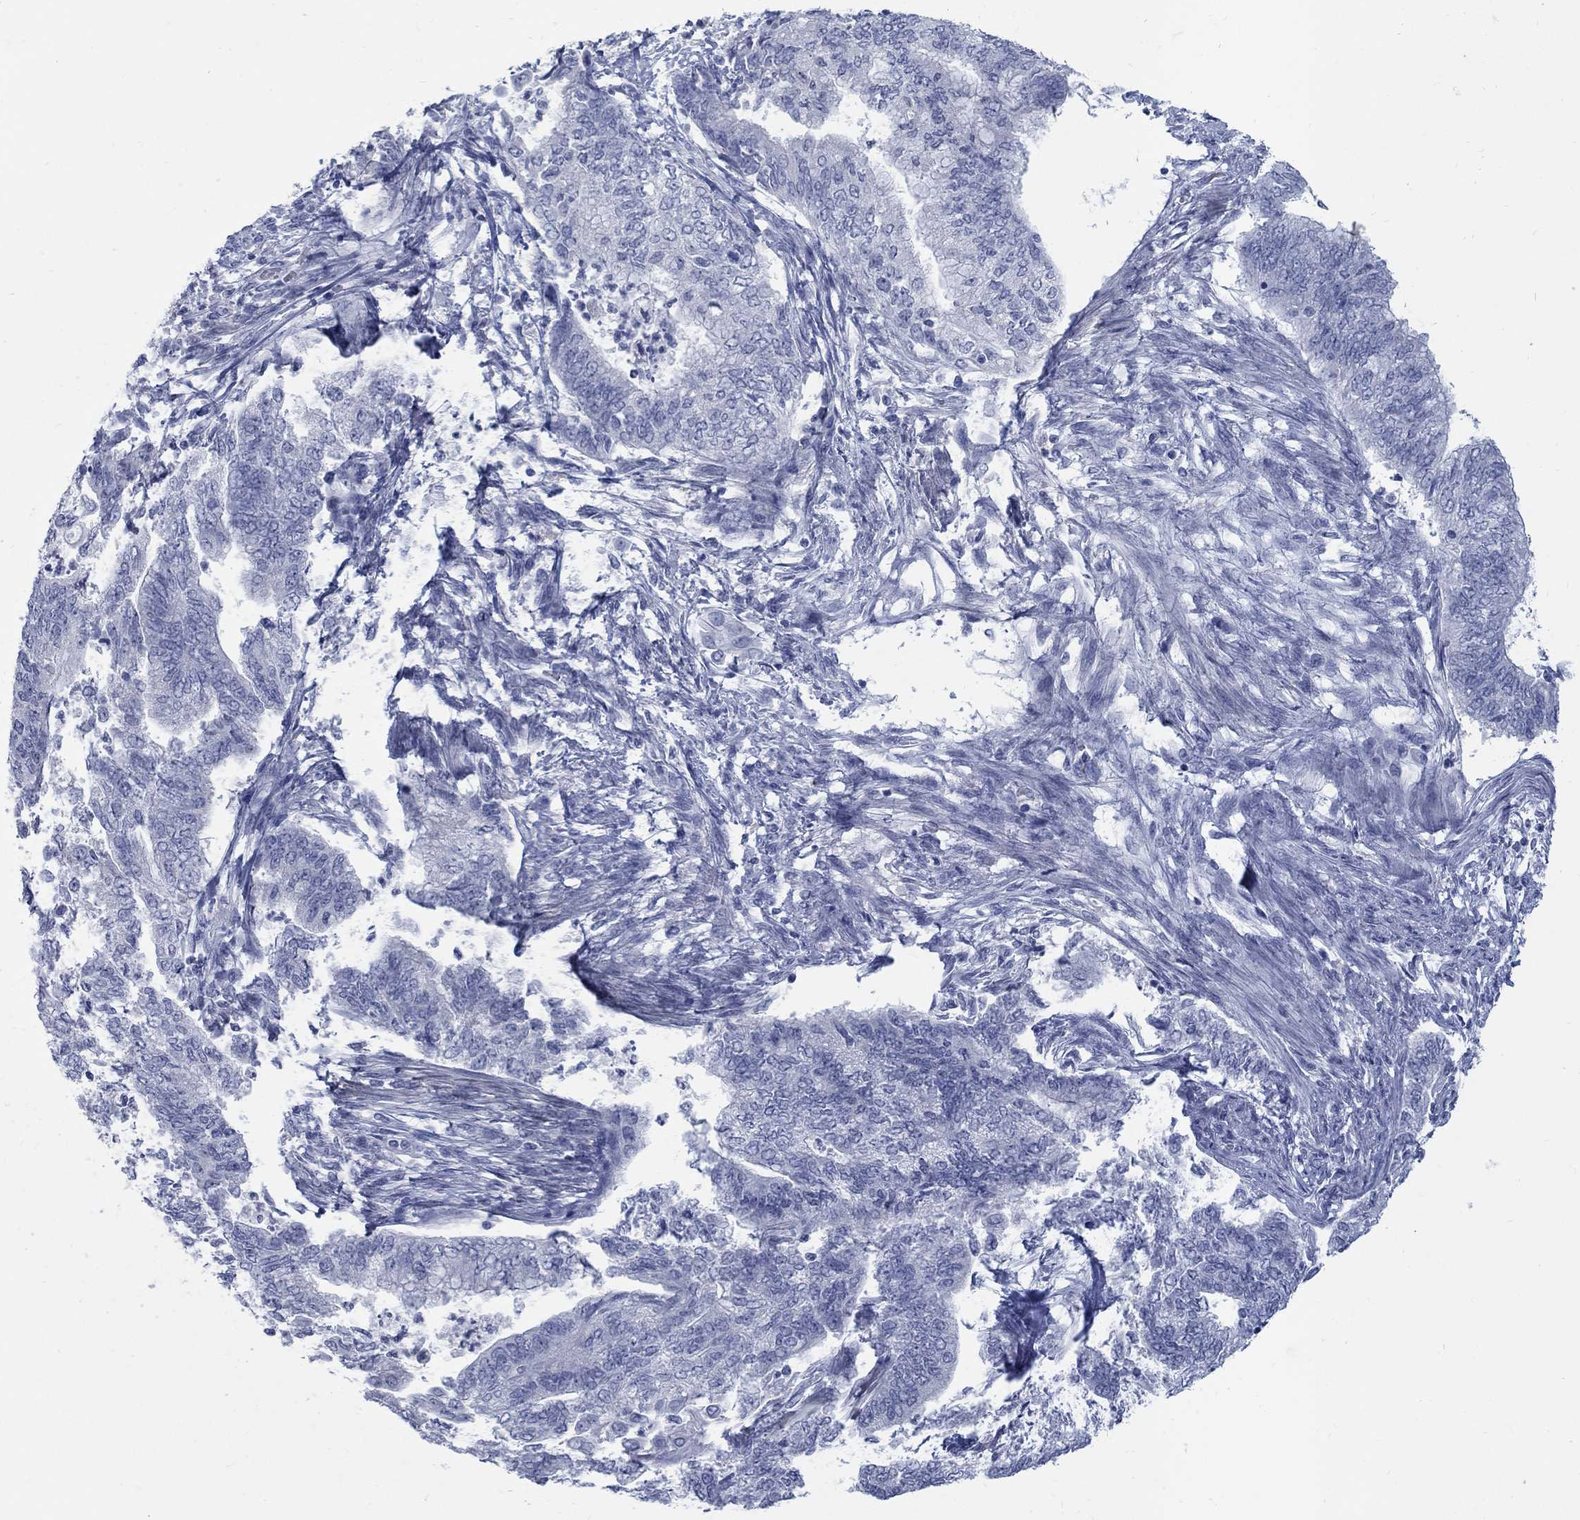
{"staining": {"intensity": "negative", "quantity": "none", "location": "none"}, "tissue": "endometrial cancer", "cell_type": "Tumor cells", "image_type": "cancer", "snomed": [{"axis": "morphology", "description": "Adenocarcinoma, NOS"}, {"axis": "topography", "description": "Endometrium"}], "caption": "Tumor cells are negative for brown protein staining in adenocarcinoma (endometrial). (IHC, brightfield microscopy, high magnification).", "gene": "RFTN2", "patient": {"sex": "female", "age": 65}}